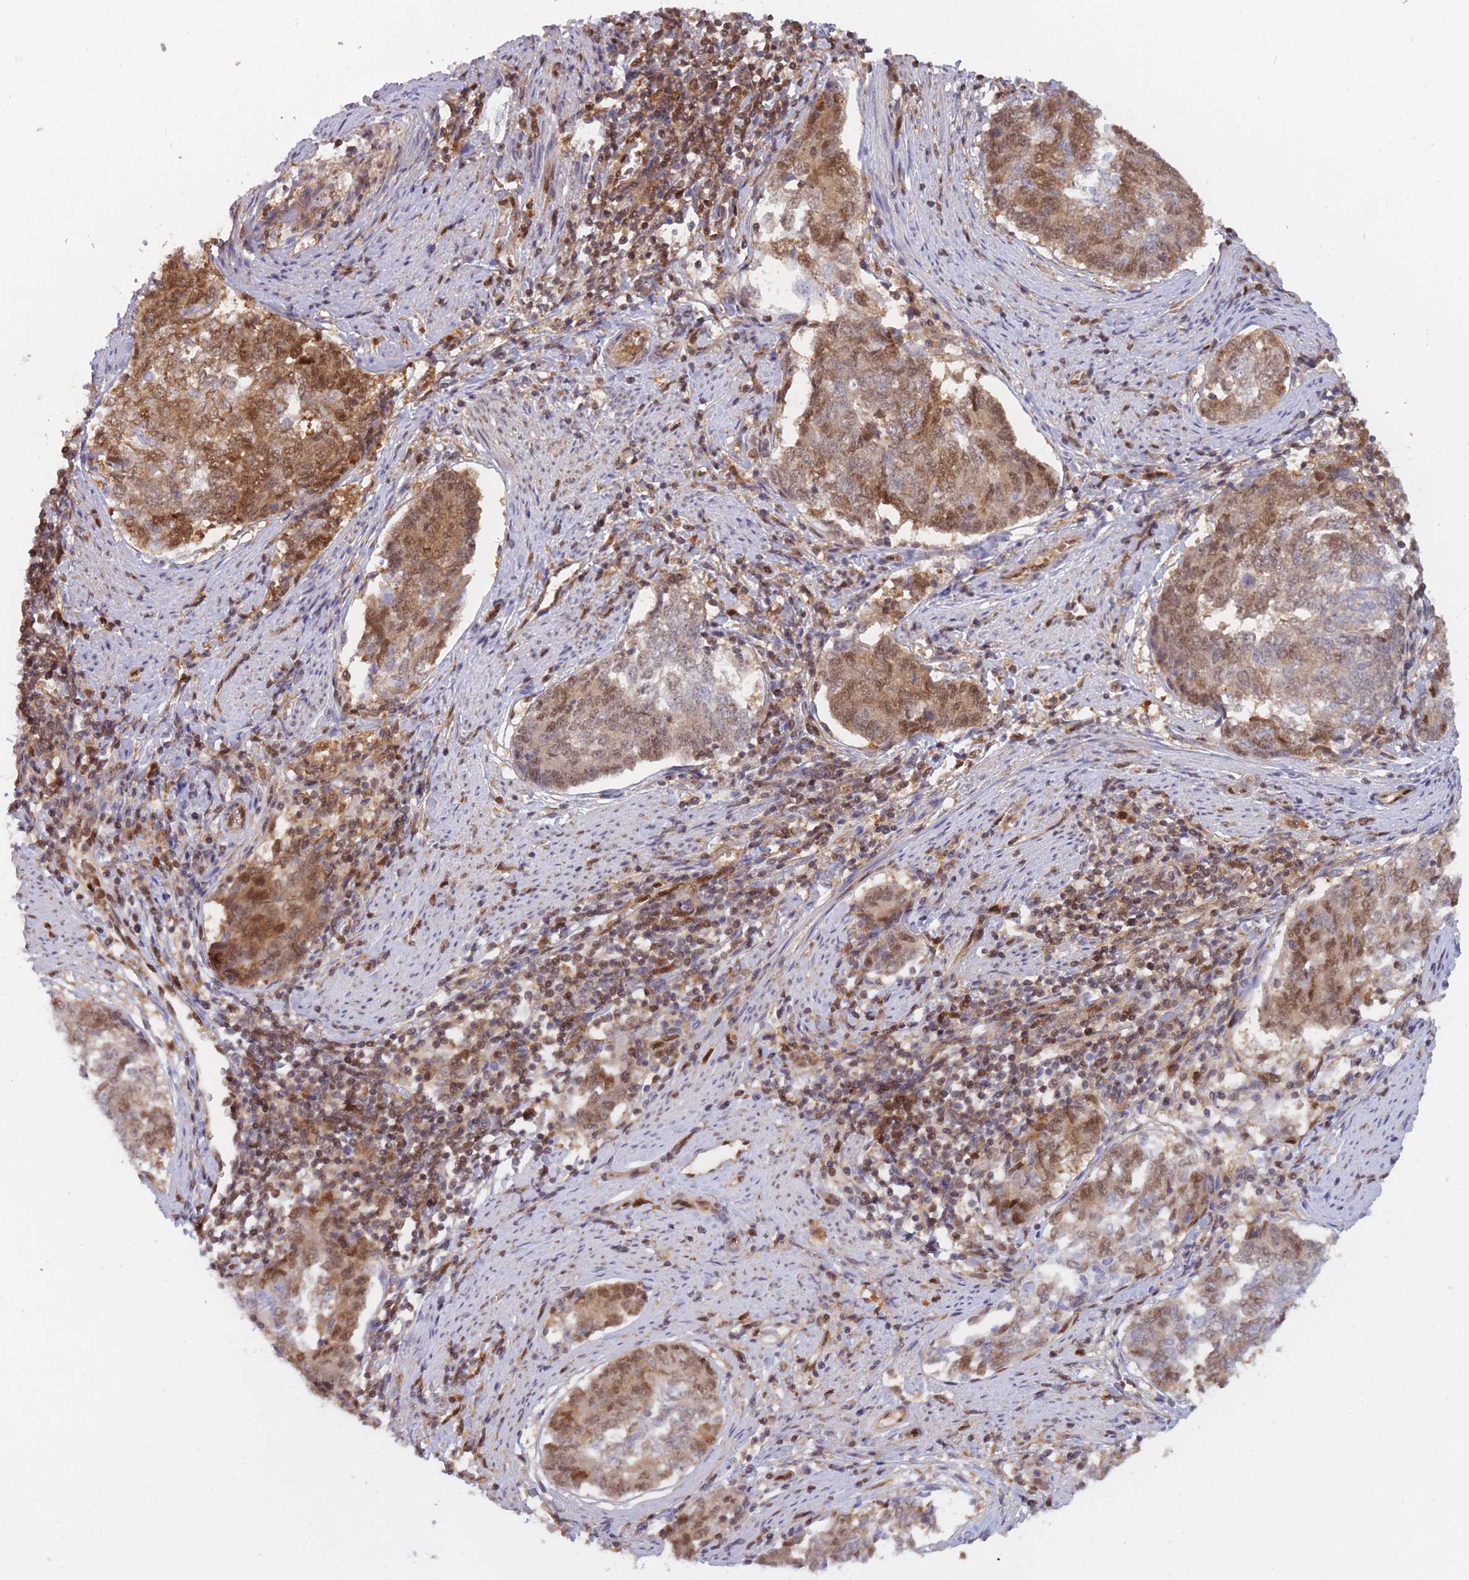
{"staining": {"intensity": "moderate", "quantity": ">75%", "location": "cytoplasmic/membranous,nuclear"}, "tissue": "endometrial cancer", "cell_type": "Tumor cells", "image_type": "cancer", "snomed": [{"axis": "morphology", "description": "Adenocarcinoma, NOS"}, {"axis": "topography", "description": "Endometrium"}], "caption": "Adenocarcinoma (endometrial) was stained to show a protein in brown. There is medium levels of moderate cytoplasmic/membranous and nuclear staining in approximately >75% of tumor cells.", "gene": "NSFL1C", "patient": {"sex": "female", "age": 80}}